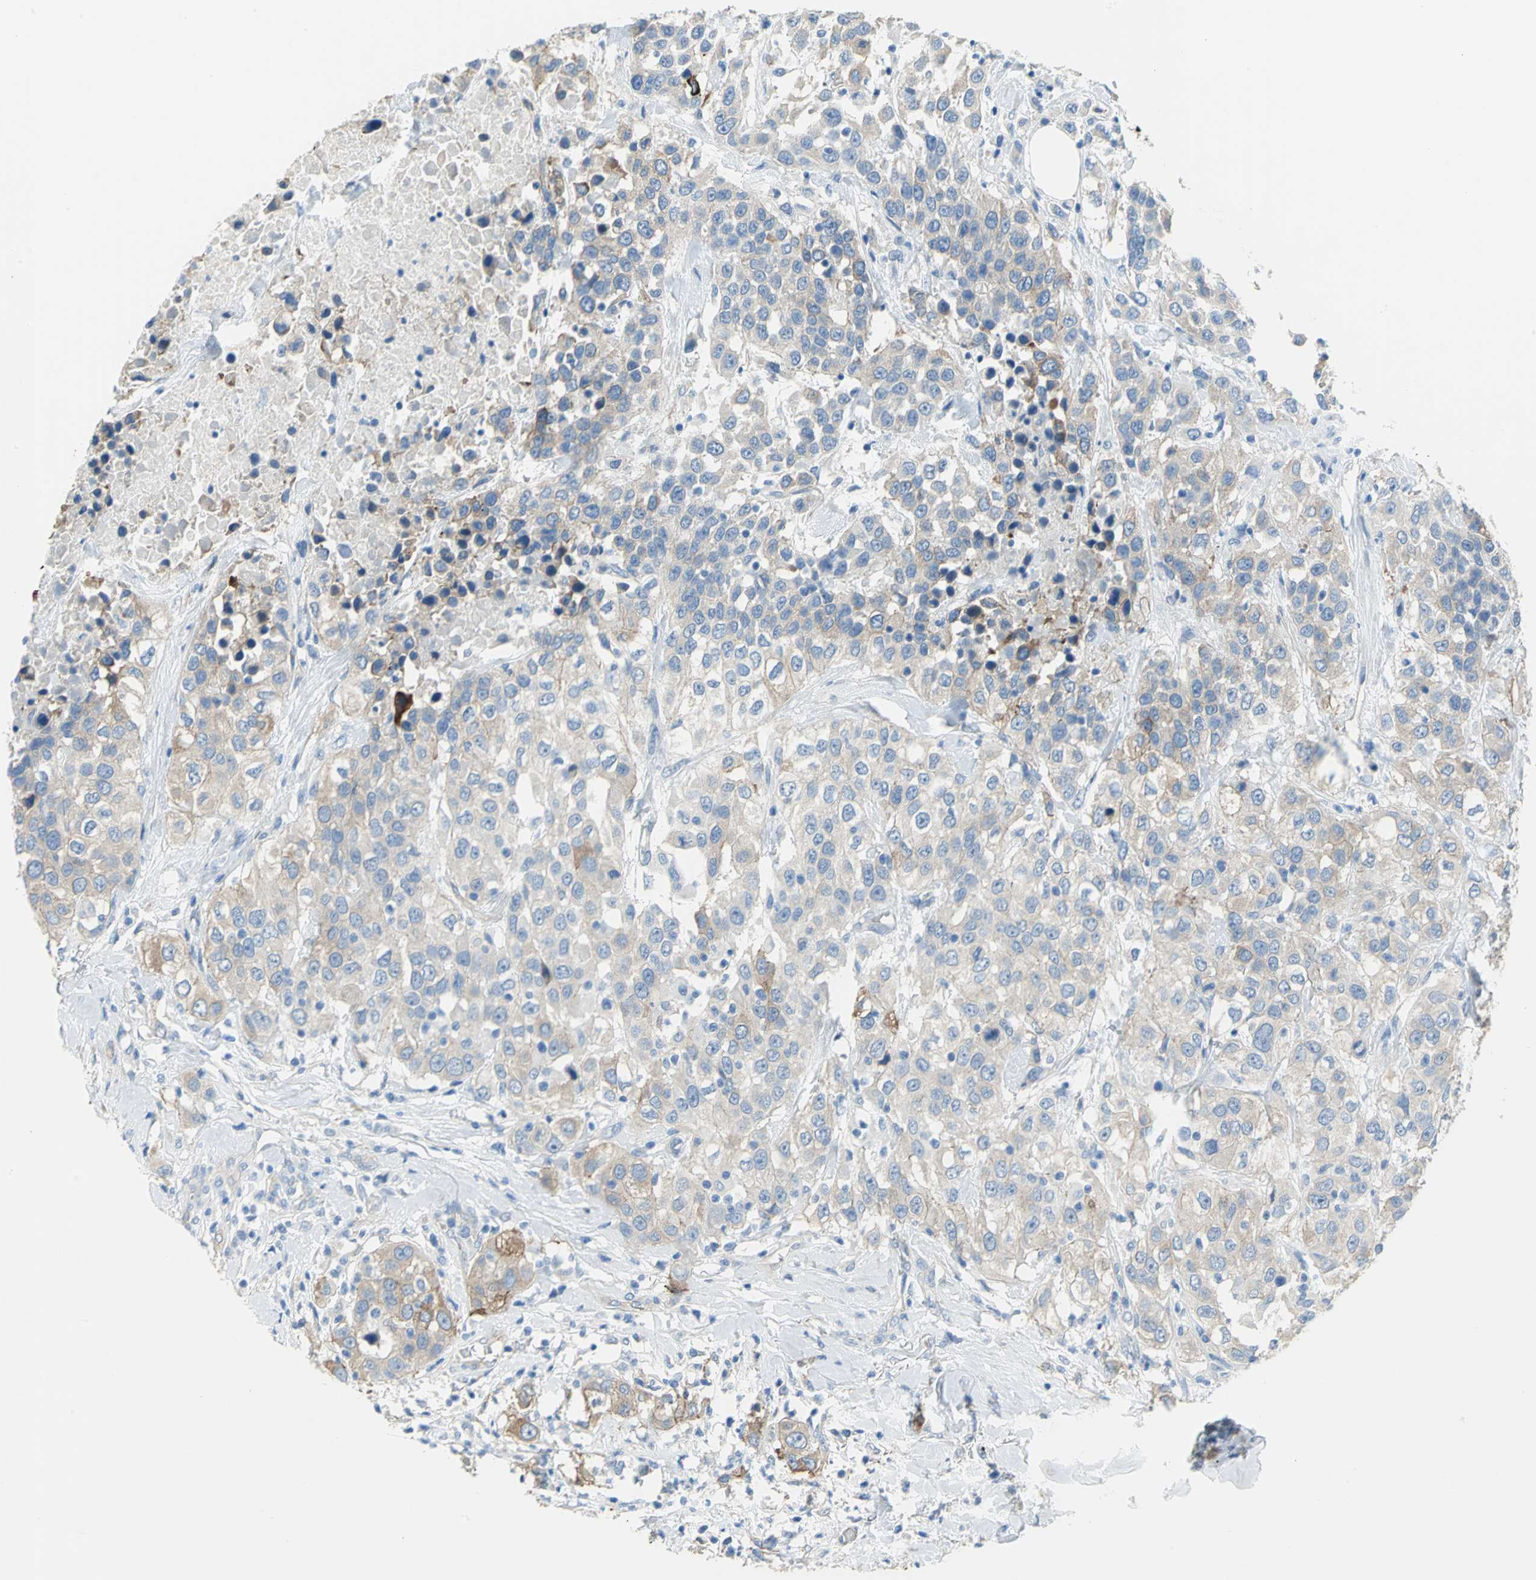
{"staining": {"intensity": "weak", "quantity": ">75%", "location": "cytoplasmic/membranous"}, "tissue": "urothelial cancer", "cell_type": "Tumor cells", "image_type": "cancer", "snomed": [{"axis": "morphology", "description": "Urothelial carcinoma, High grade"}, {"axis": "topography", "description": "Urinary bladder"}], "caption": "A high-resolution photomicrograph shows IHC staining of urothelial cancer, which reveals weak cytoplasmic/membranous positivity in approximately >75% of tumor cells. The staining was performed using DAB, with brown indicating positive protein expression. Nuclei are stained blue with hematoxylin.", "gene": "FLNB", "patient": {"sex": "female", "age": 80}}